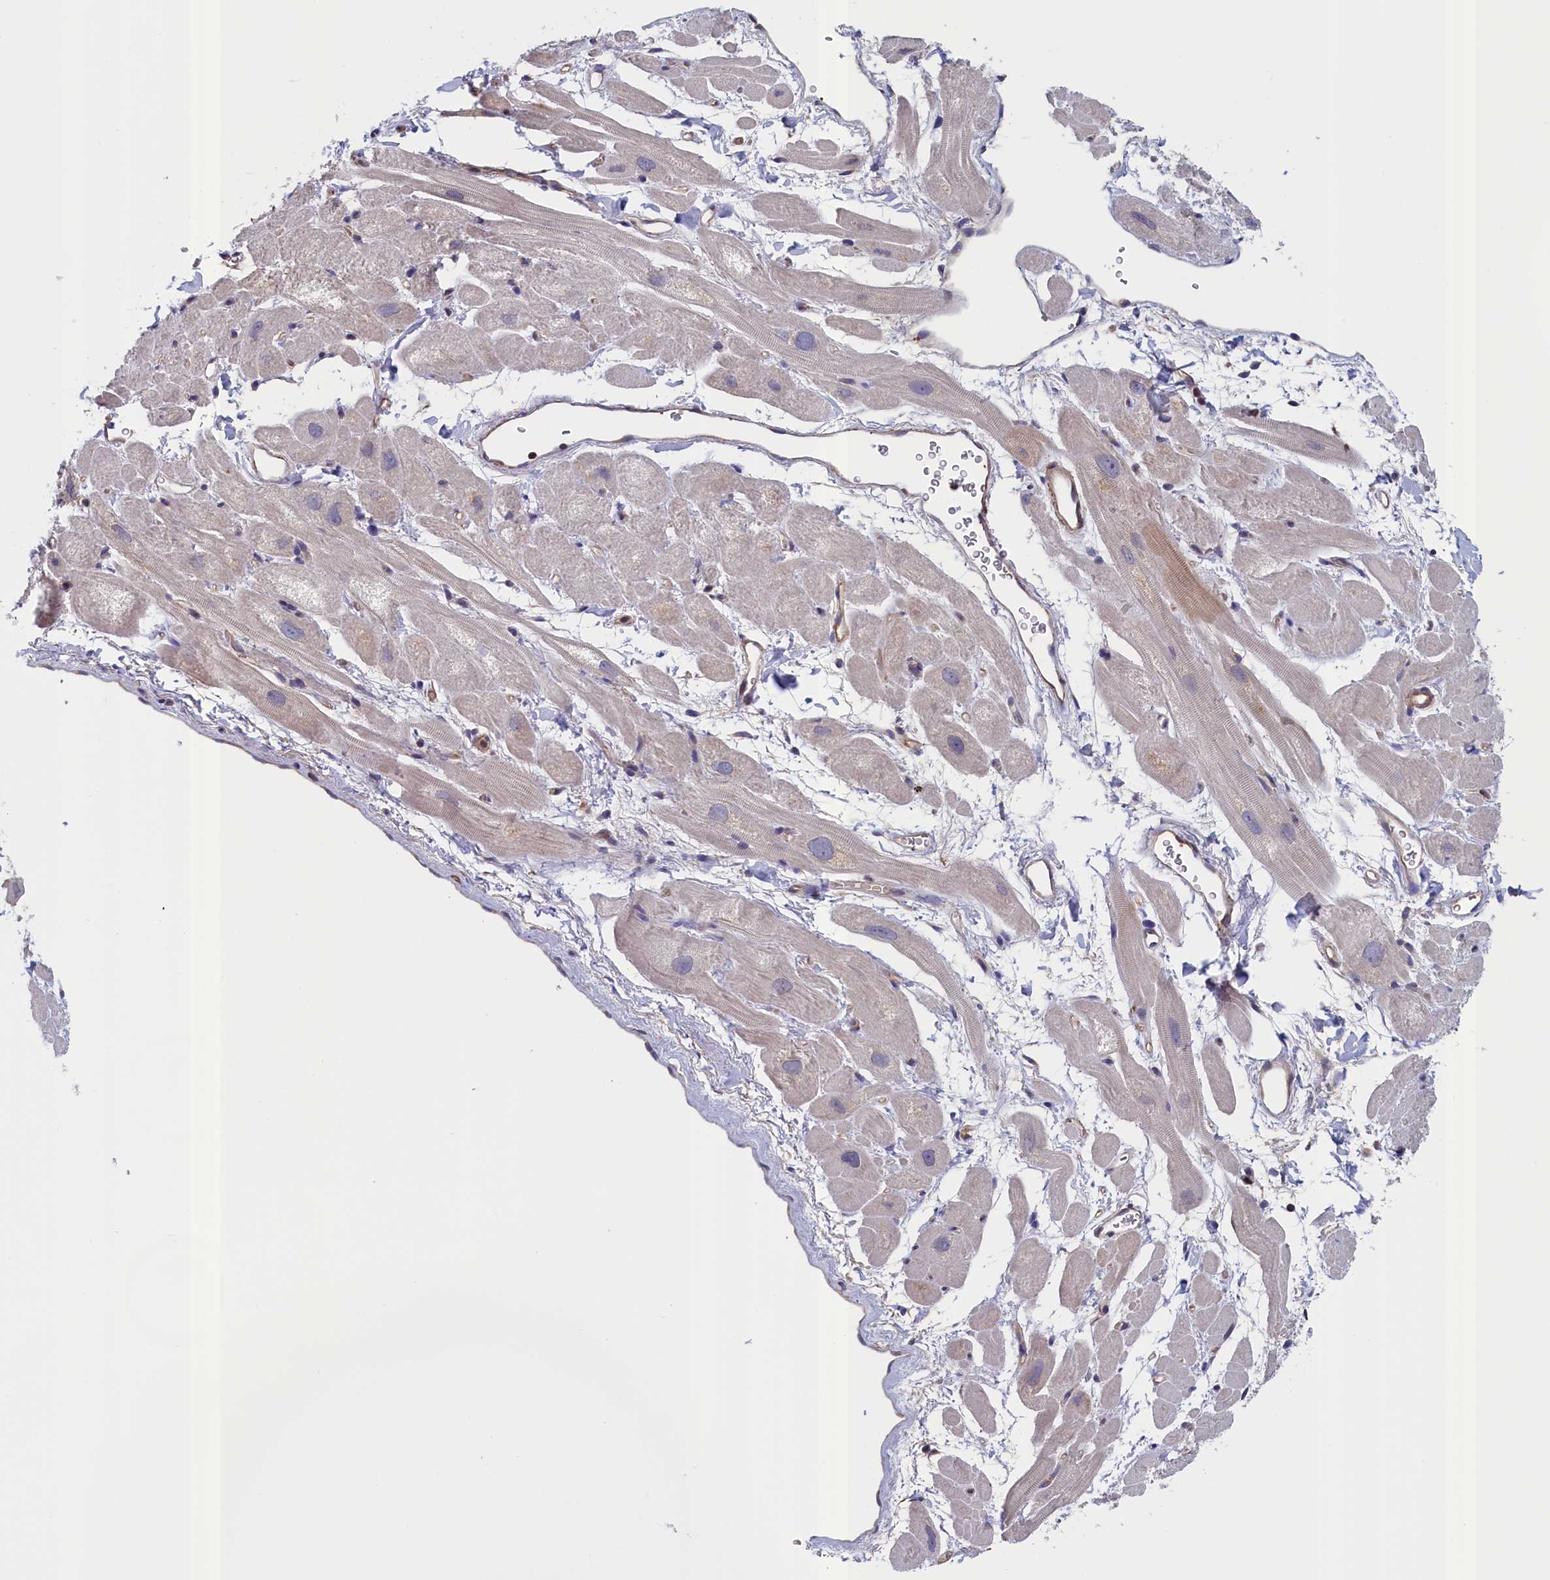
{"staining": {"intensity": "moderate", "quantity": "25%-75%", "location": "cytoplasmic/membranous"}, "tissue": "heart muscle", "cell_type": "Cardiomyocytes", "image_type": "normal", "snomed": [{"axis": "morphology", "description": "Normal tissue, NOS"}, {"axis": "topography", "description": "Heart"}], "caption": "Protein expression analysis of normal human heart muscle reveals moderate cytoplasmic/membranous staining in about 25%-75% of cardiomyocytes. Using DAB (brown) and hematoxylin (blue) stains, captured at high magnification using brightfield microscopy.", "gene": "ANKRD2", "patient": {"sex": "male", "age": 49}}